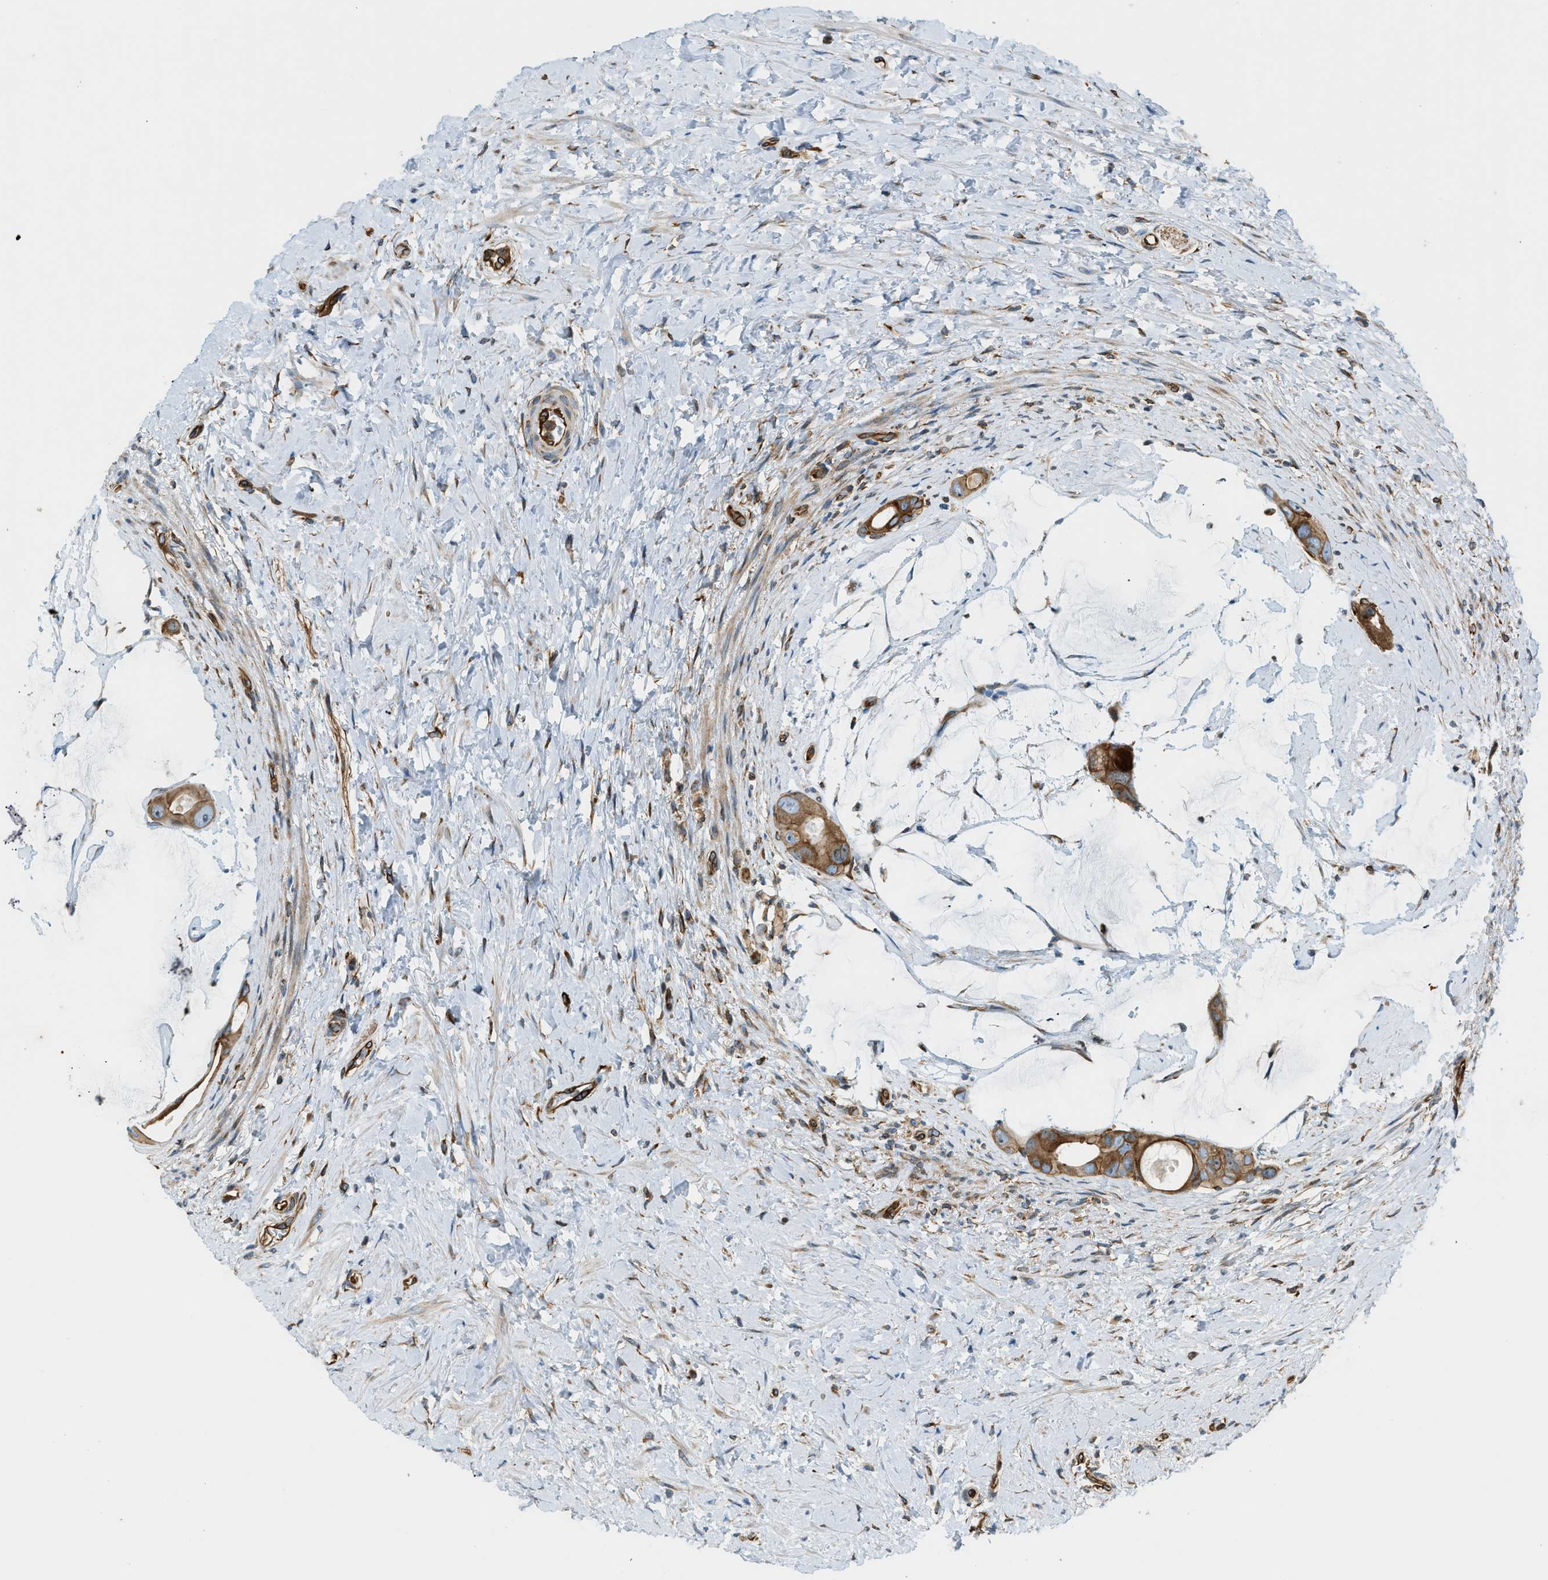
{"staining": {"intensity": "strong", "quantity": ">75%", "location": "cytoplasmic/membranous"}, "tissue": "colorectal cancer", "cell_type": "Tumor cells", "image_type": "cancer", "snomed": [{"axis": "morphology", "description": "Adenocarcinoma, NOS"}, {"axis": "topography", "description": "Rectum"}], "caption": "Immunohistochemical staining of colorectal cancer (adenocarcinoma) displays strong cytoplasmic/membranous protein expression in about >75% of tumor cells.", "gene": "DMAC1", "patient": {"sex": "male", "age": 51}}